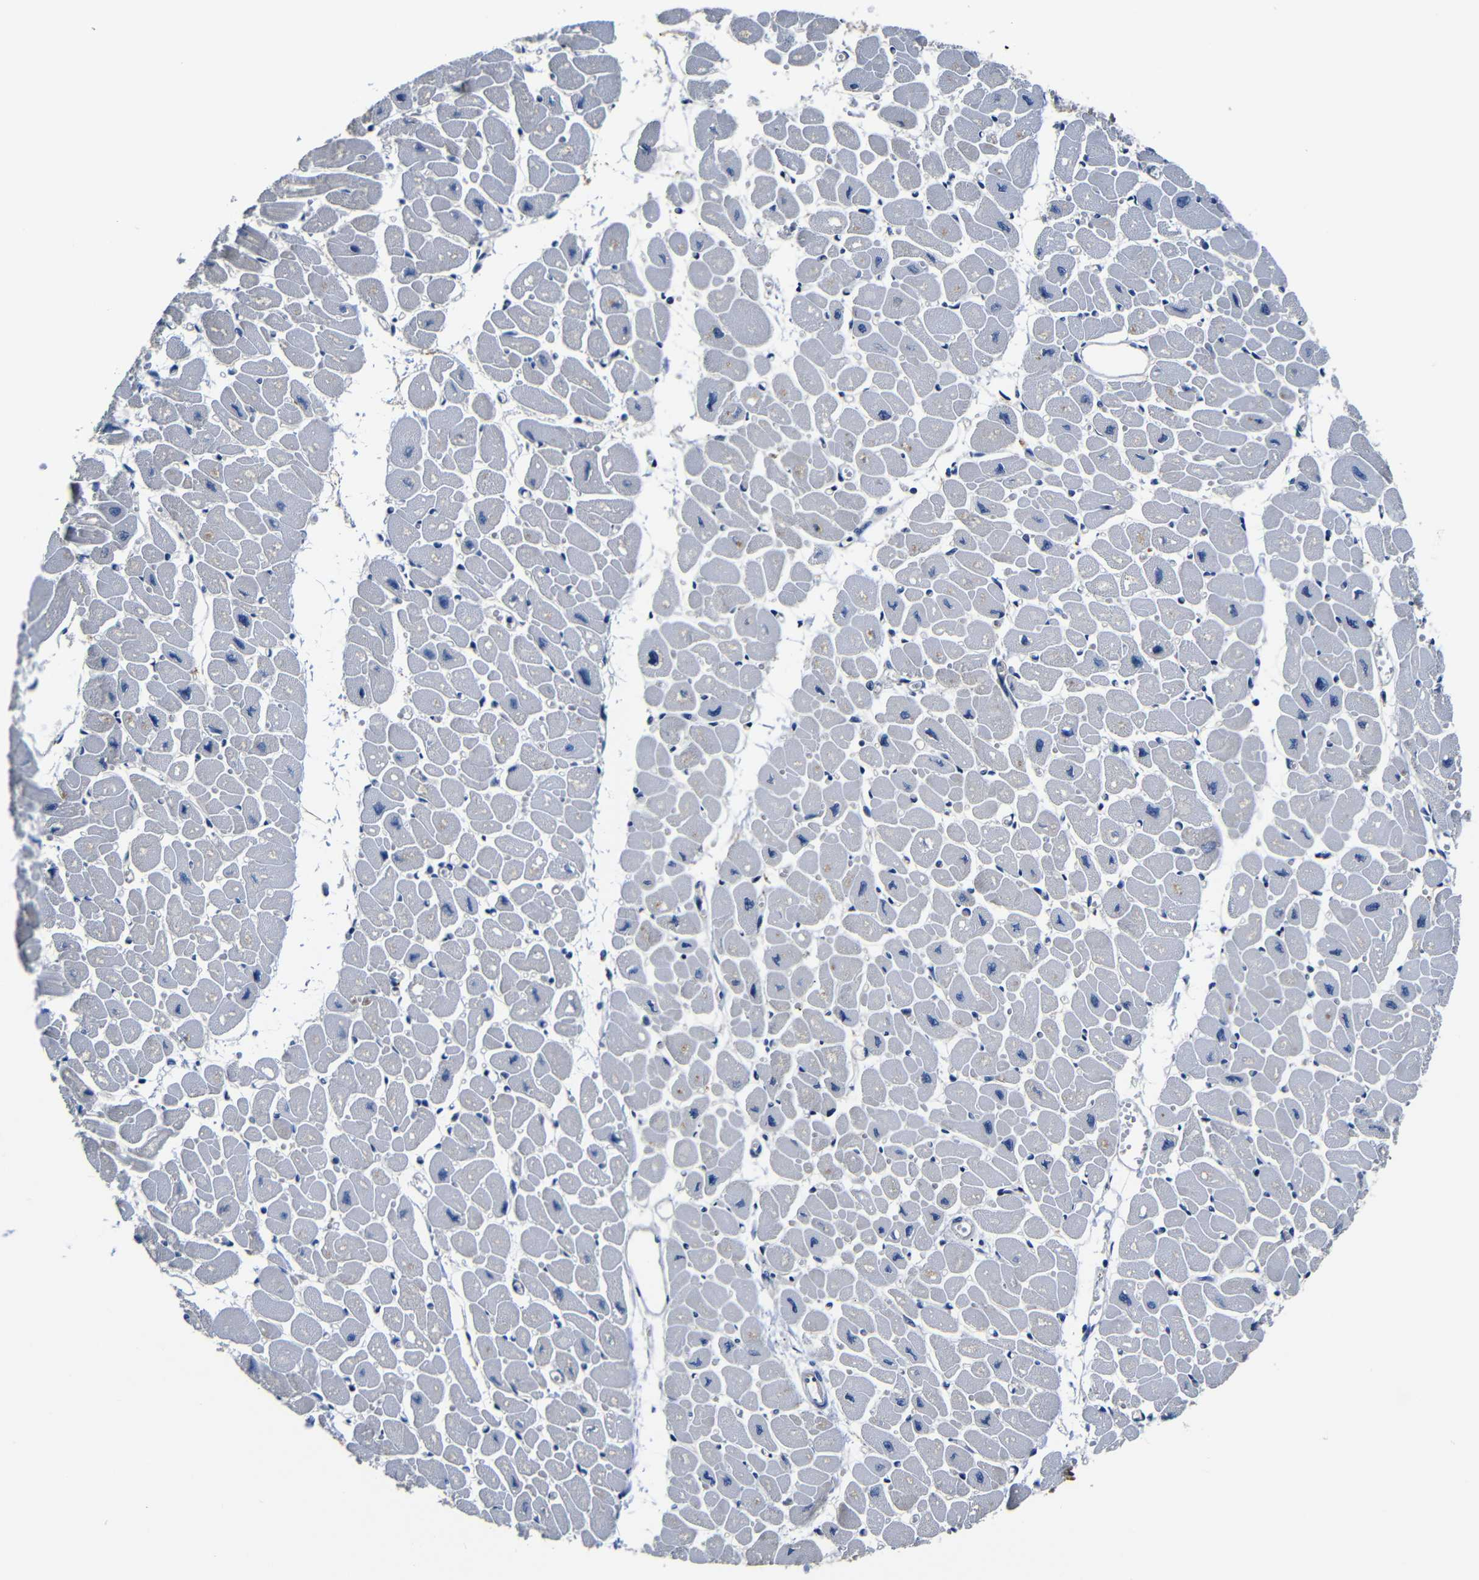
{"staining": {"intensity": "weak", "quantity": "<25%", "location": "cytoplasmic/membranous"}, "tissue": "heart muscle", "cell_type": "Cardiomyocytes", "image_type": "normal", "snomed": [{"axis": "morphology", "description": "Normal tissue, NOS"}, {"axis": "topography", "description": "Heart"}], "caption": "Human heart muscle stained for a protein using immunohistochemistry (IHC) displays no expression in cardiomyocytes.", "gene": "AFDN", "patient": {"sex": "female", "age": 54}}